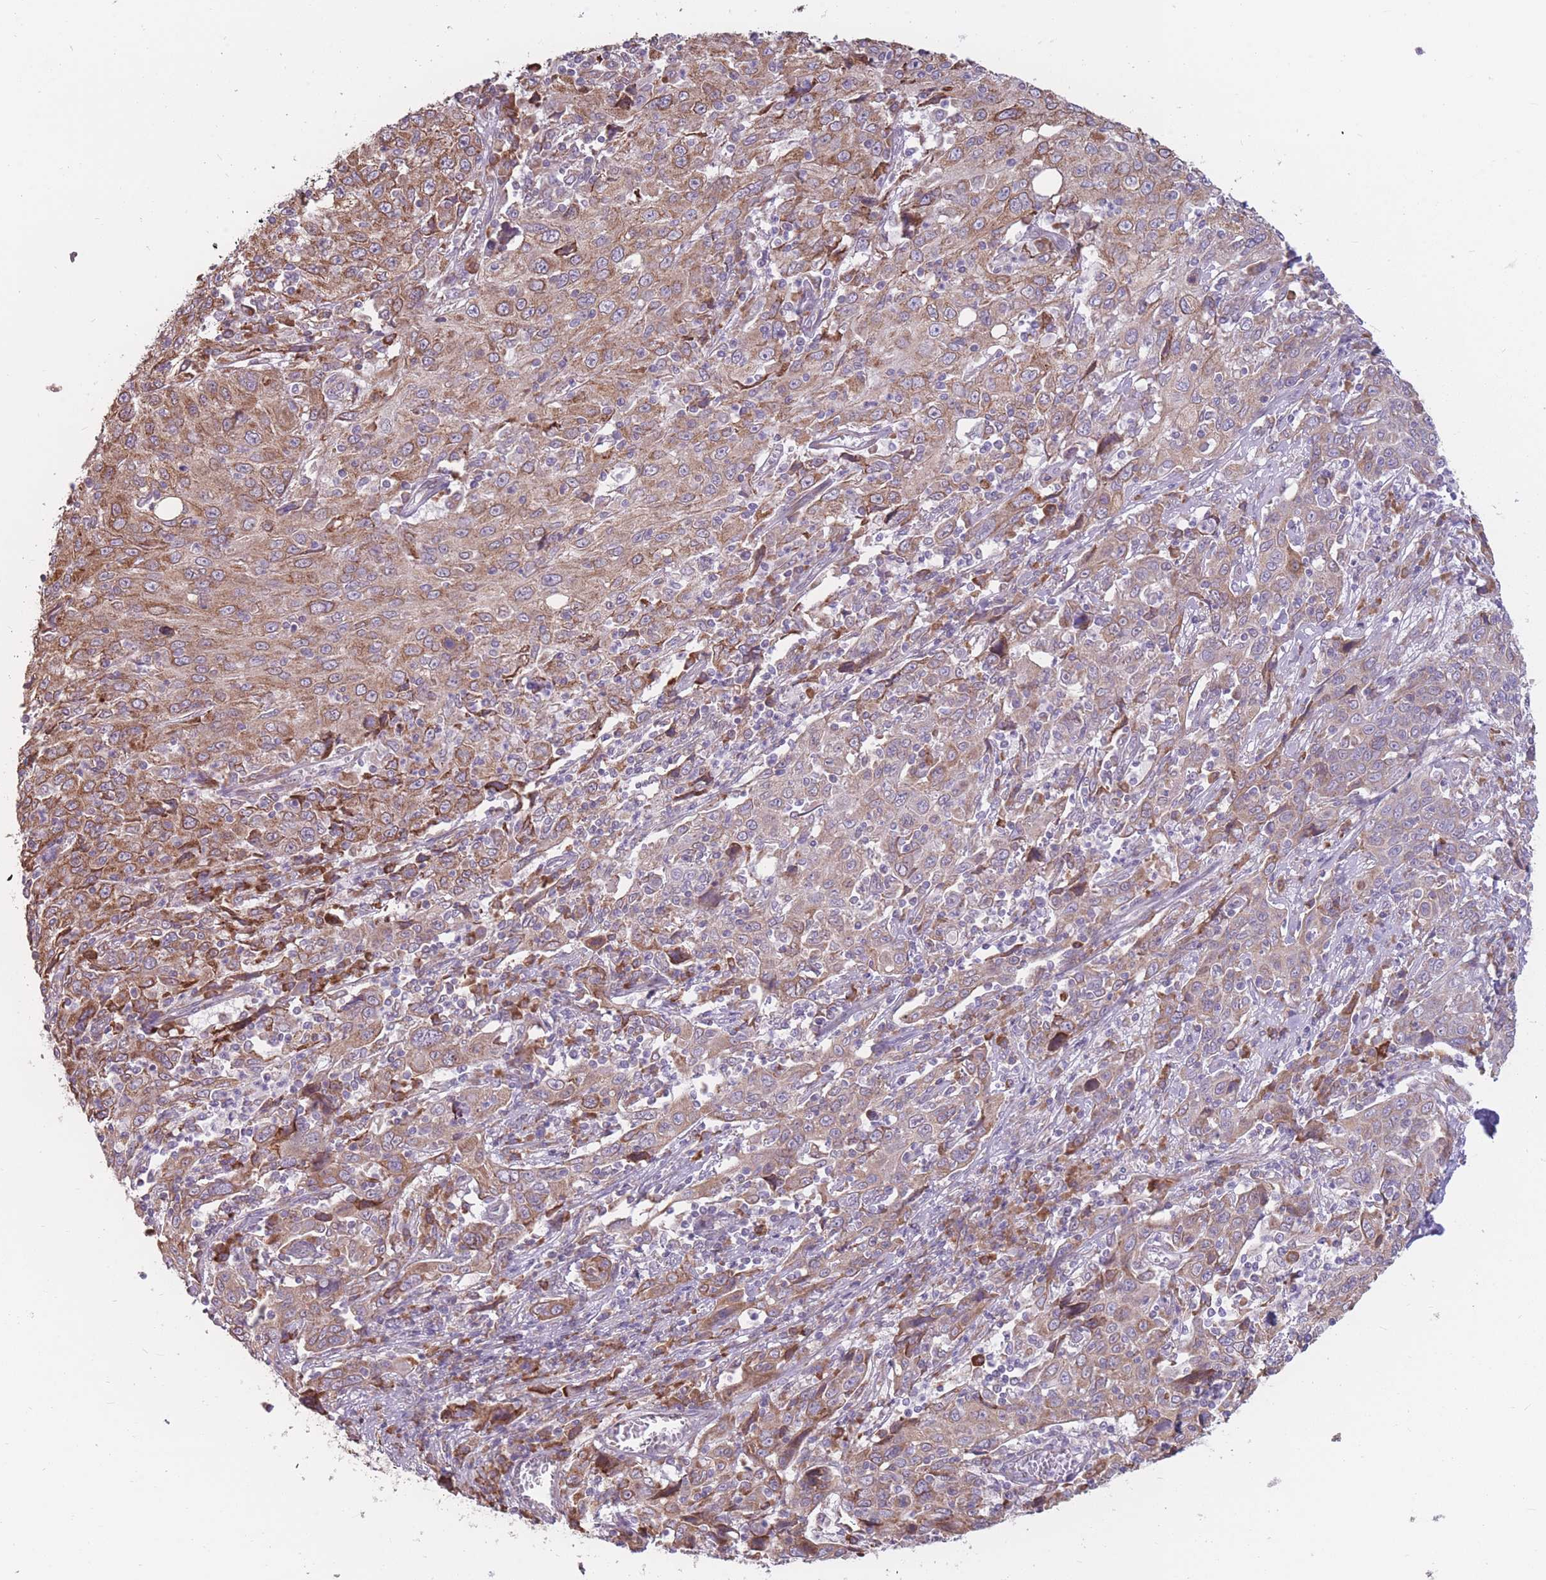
{"staining": {"intensity": "moderate", "quantity": ">75%", "location": "cytoplasmic/membranous"}, "tissue": "cervical cancer", "cell_type": "Tumor cells", "image_type": "cancer", "snomed": [{"axis": "morphology", "description": "Squamous cell carcinoma, NOS"}, {"axis": "topography", "description": "Cervix"}], "caption": "Cervical cancer (squamous cell carcinoma) was stained to show a protein in brown. There is medium levels of moderate cytoplasmic/membranous positivity in about >75% of tumor cells. The protein is stained brown, and the nuclei are stained in blue (DAB (3,3'-diaminobenzidine) IHC with brightfield microscopy, high magnification).", "gene": "TRAPPC5", "patient": {"sex": "female", "age": 46}}